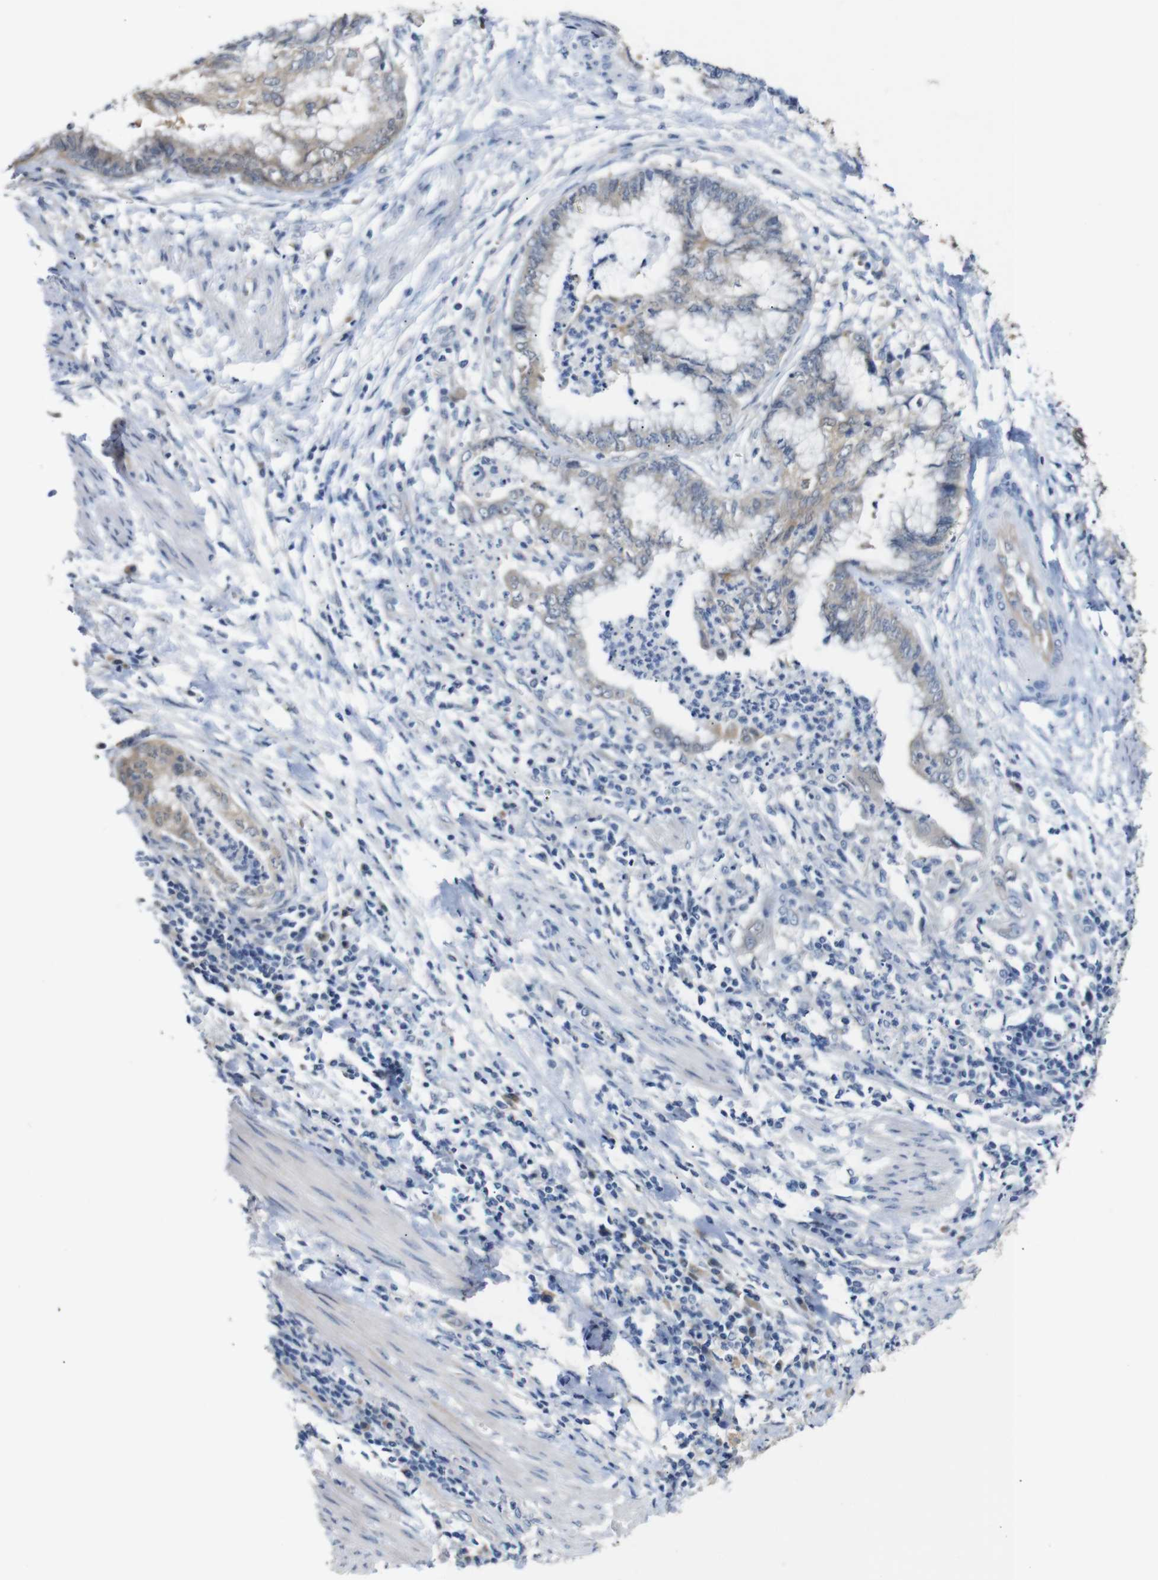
{"staining": {"intensity": "weak", "quantity": ">75%", "location": "cytoplasmic/membranous"}, "tissue": "endometrial cancer", "cell_type": "Tumor cells", "image_type": "cancer", "snomed": [{"axis": "morphology", "description": "Necrosis, NOS"}, {"axis": "morphology", "description": "Adenocarcinoma, NOS"}, {"axis": "topography", "description": "Endometrium"}], "caption": "The micrograph demonstrates immunohistochemical staining of endometrial cancer. There is weak cytoplasmic/membranous staining is identified in about >75% of tumor cells.", "gene": "TBC1D32", "patient": {"sex": "female", "age": 79}}